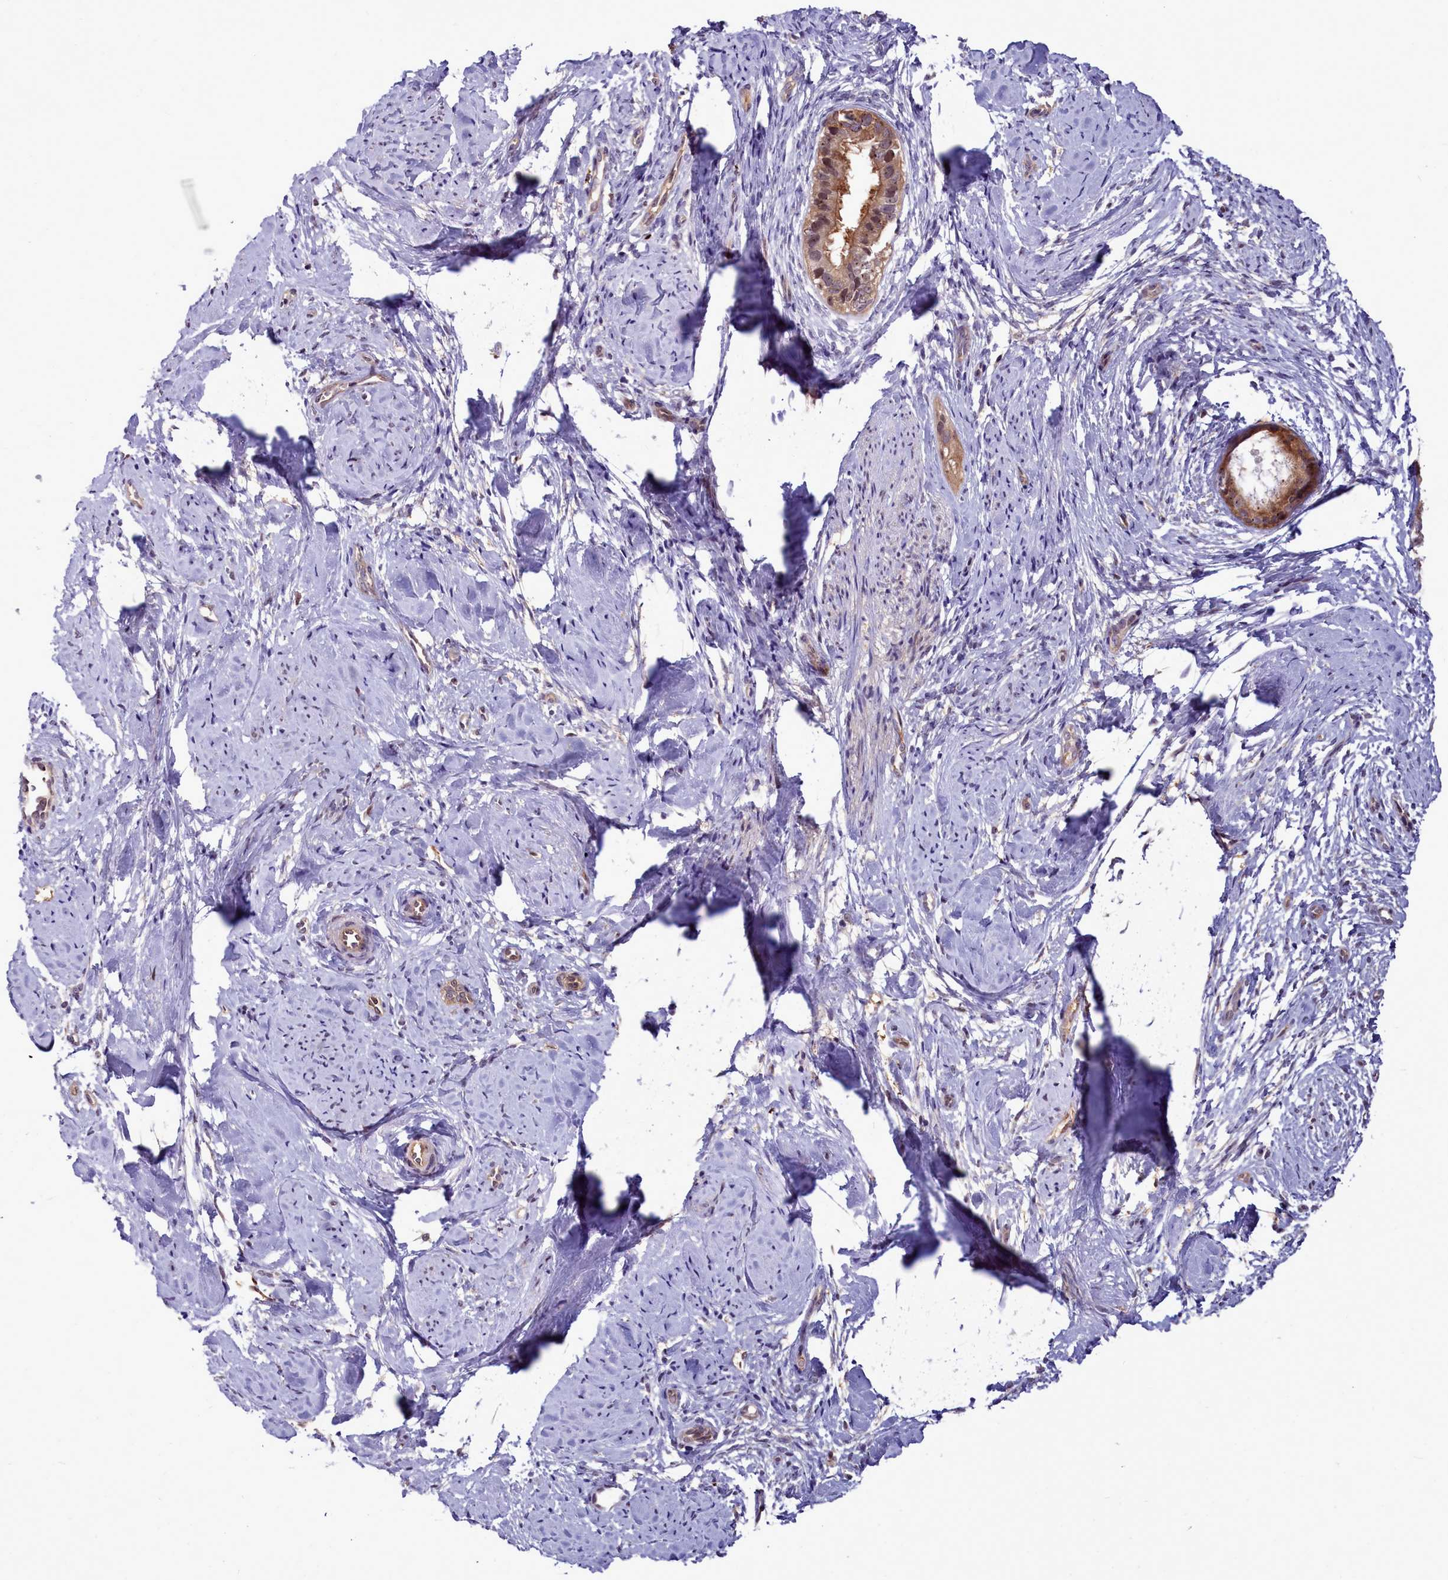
{"staining": {"intensity": "moderate", "quantity": ">75%", "location": "cytoplasmic/membranous"}, "tissue": "cervix", "cell_type": "Glandular cells", "image_type": "normal", "snomed": [{"axis": "morphology", "description": "Normal tissue, NOS"}, {"axis": "topography", "description": "Cervix"}], "caption": "Immunohistochemical staining of unremarkable human cervix shows moderate cytoplasmic/membranous protein positivity in approximately >75% of glandular cells. (DAB (3,3'-diaminobenzidine) IHC, brown staining for protein, blue staining for nuclei).", "gene": "BCAR1", "patient": {"sex": "female", "age": 57}}